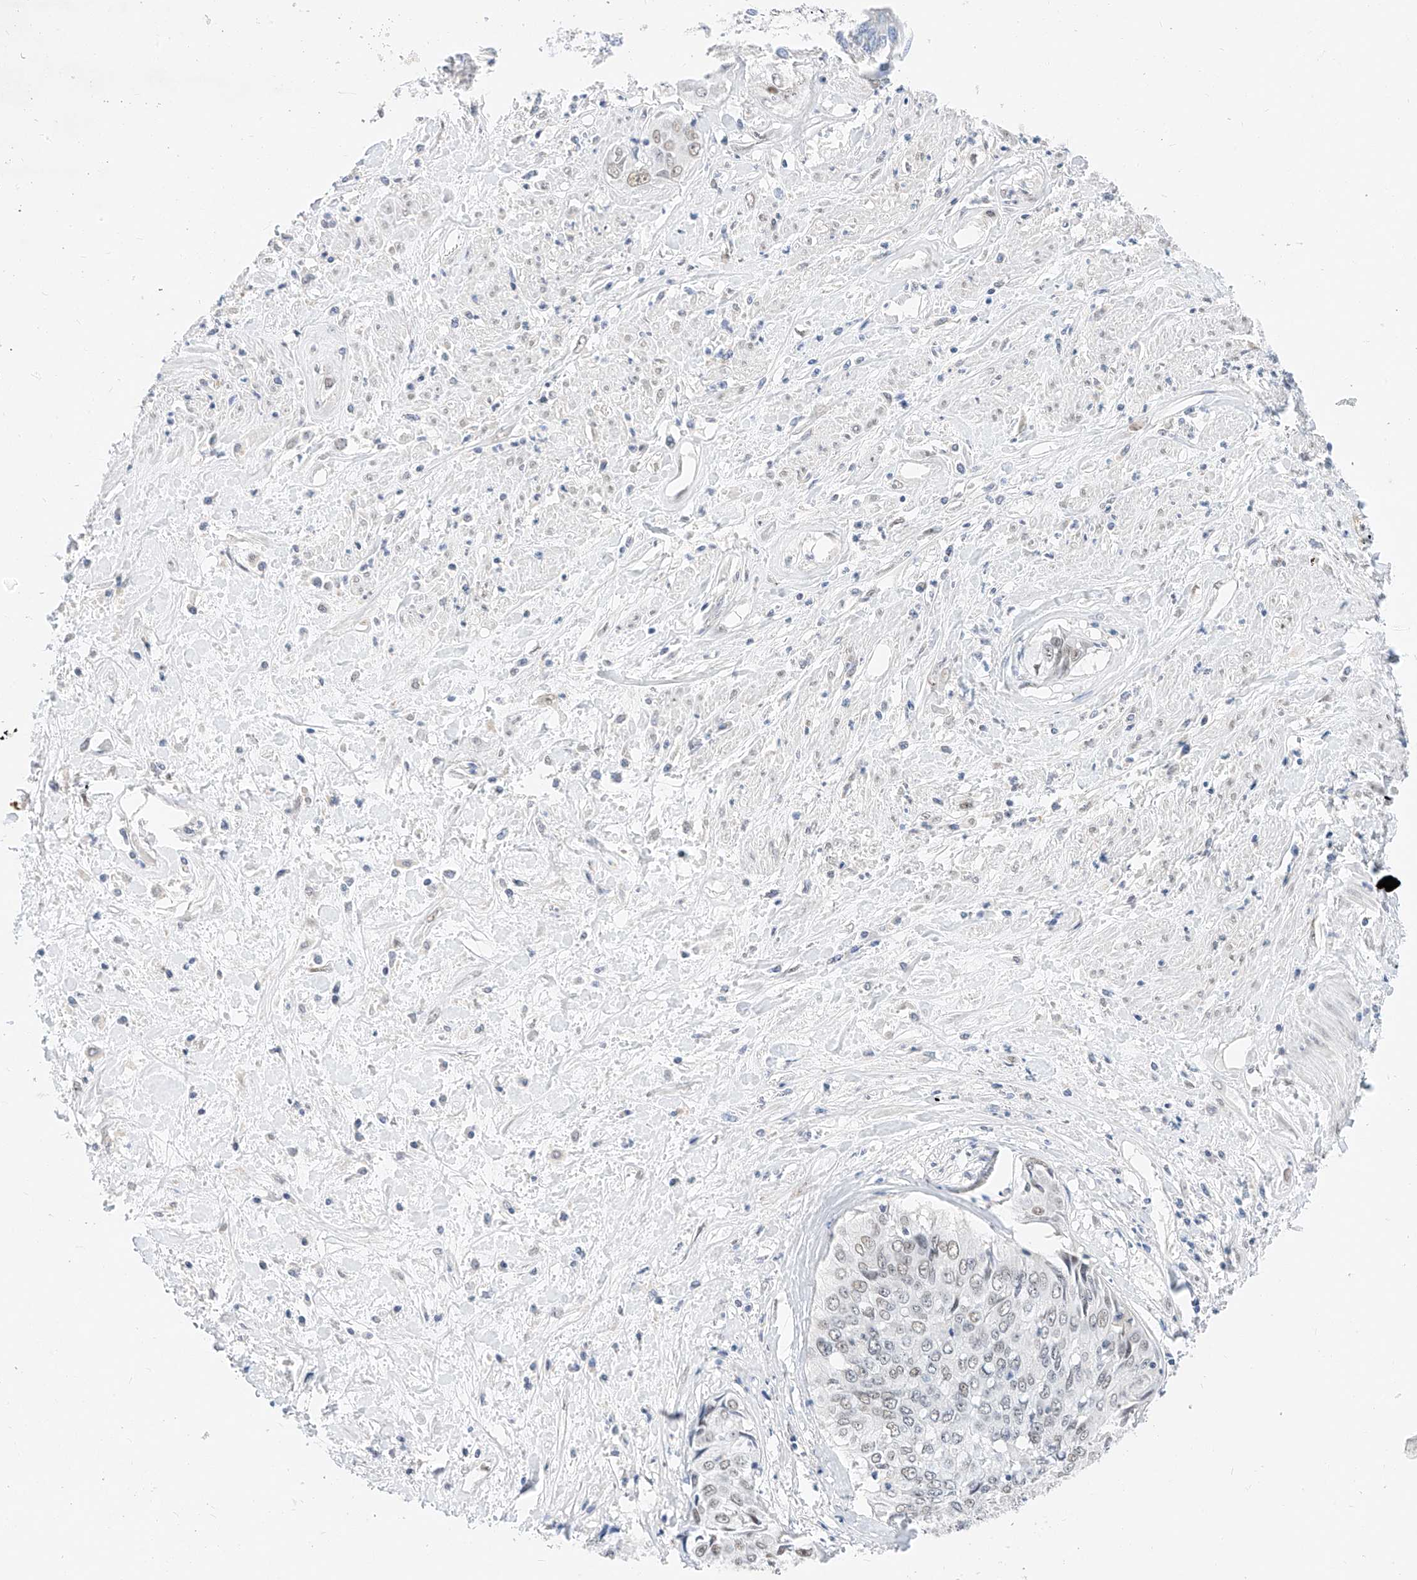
{"staining": {"intensity": "weak", "quantity": "<25%", "location": "nuclear"}, "tissue": "cervical cancer", "cell_type": "Tumor cells", "image_type": "cancer", "snomed": [{"axis": "morphology", "description": "Squamous cell carcinoma, NOS"}, {"axis": "topography", "description": "Cervix"}], "caption": "IHC of squamous cell carcinoma (cervical) demonstrates no staining in tumor cells.", "gene": "KCNJ1", "patient": {"sex": "female", "age": 31}}